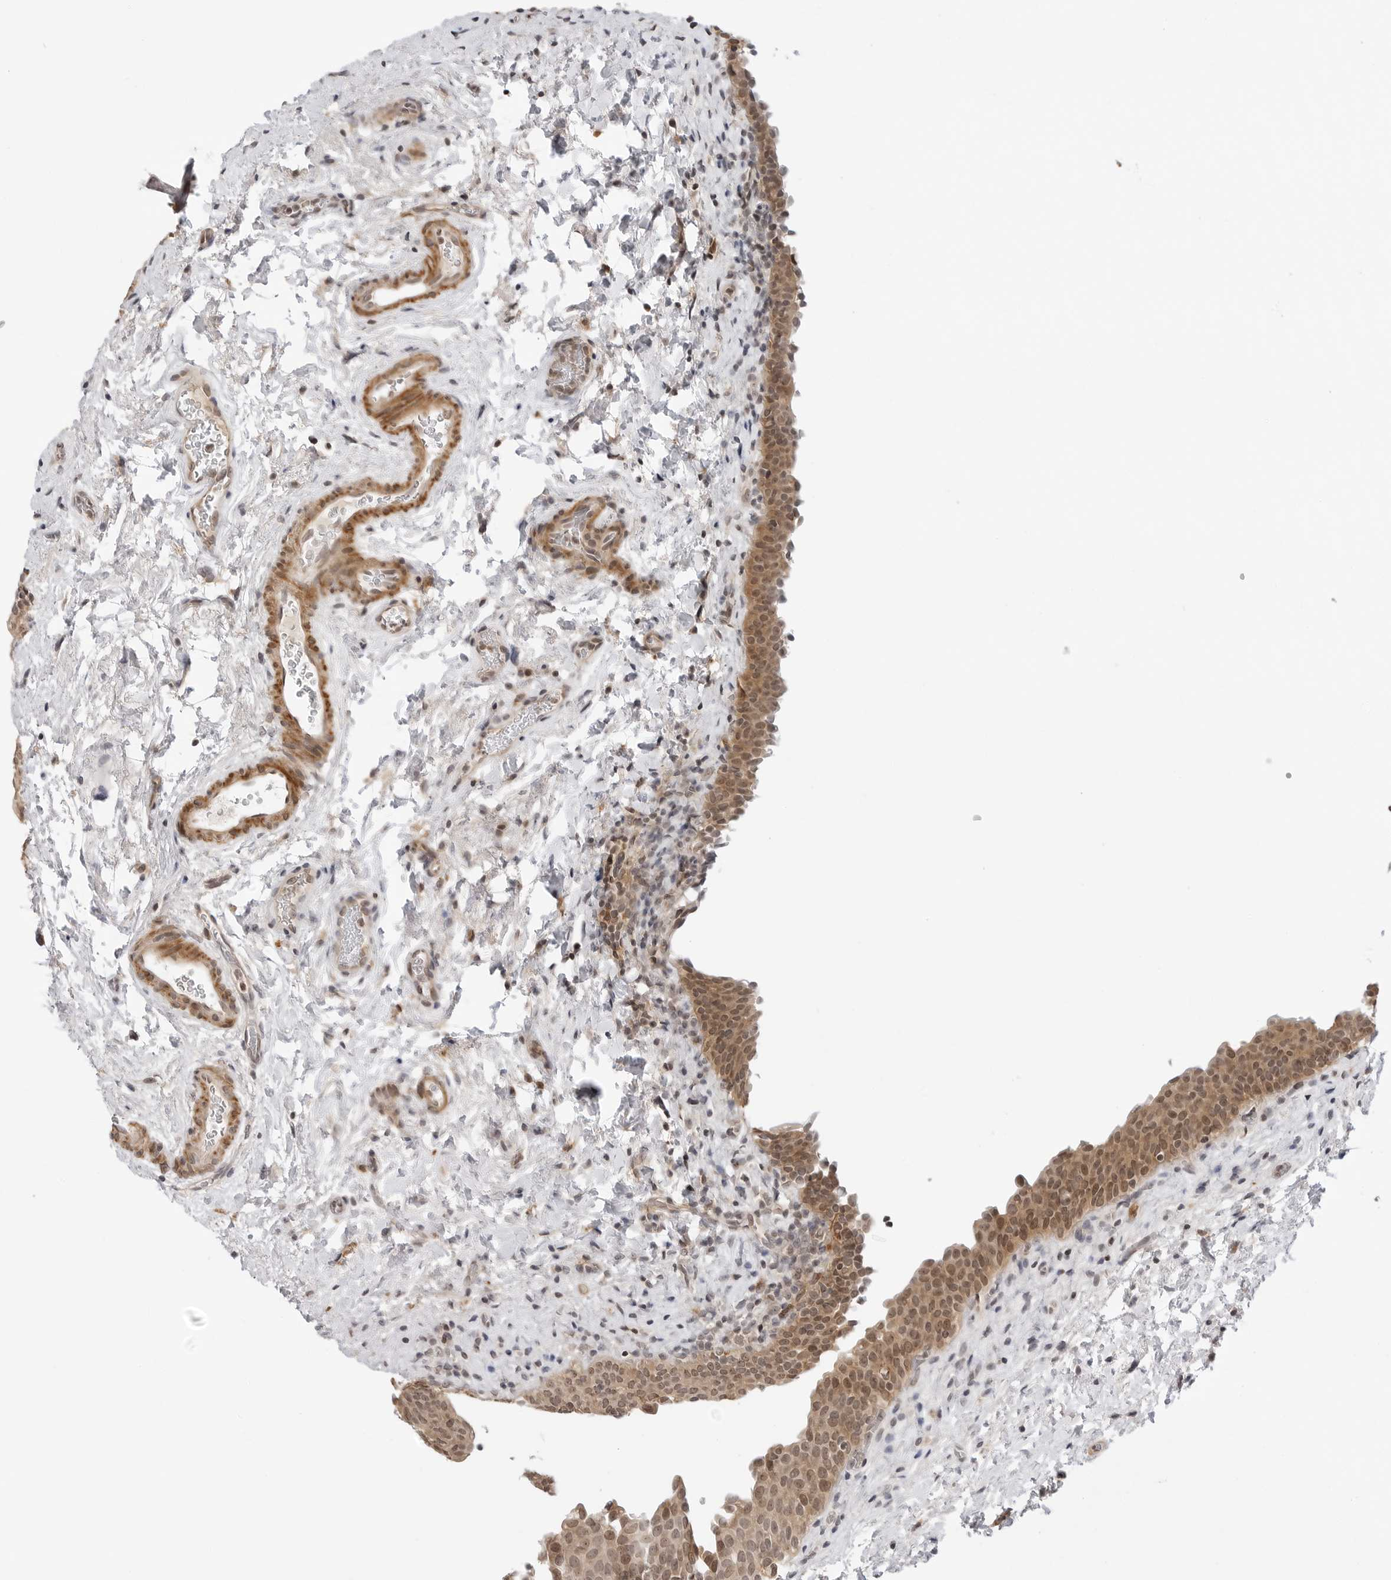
{"staining": {"intensity": "moderate", "quantity": ">75%", "location": "cytoplasmic/membranous,nuclear"}, "tissue": "urinary bladder", "cell_type": "Urothelial cells", "image_type": "normal", "snomed": [{"axis": "morphology", "description": "Normal tissue, NOS"}, {"axis": "topography", "description": "Urinary bladder"}], "caption": "Immunohistochemical staining of normal urinary bladder exhibits moderate cytoplasmic/membranous,nuclear protein staining in approximately >75% of urothelial cells. (DAB (3,3'-diaminobenzidine) = brown stain, brightfield microscopy at high magnification).", "gene": "MAP2K5", "patient": {"sex": "male", "age": 83}}